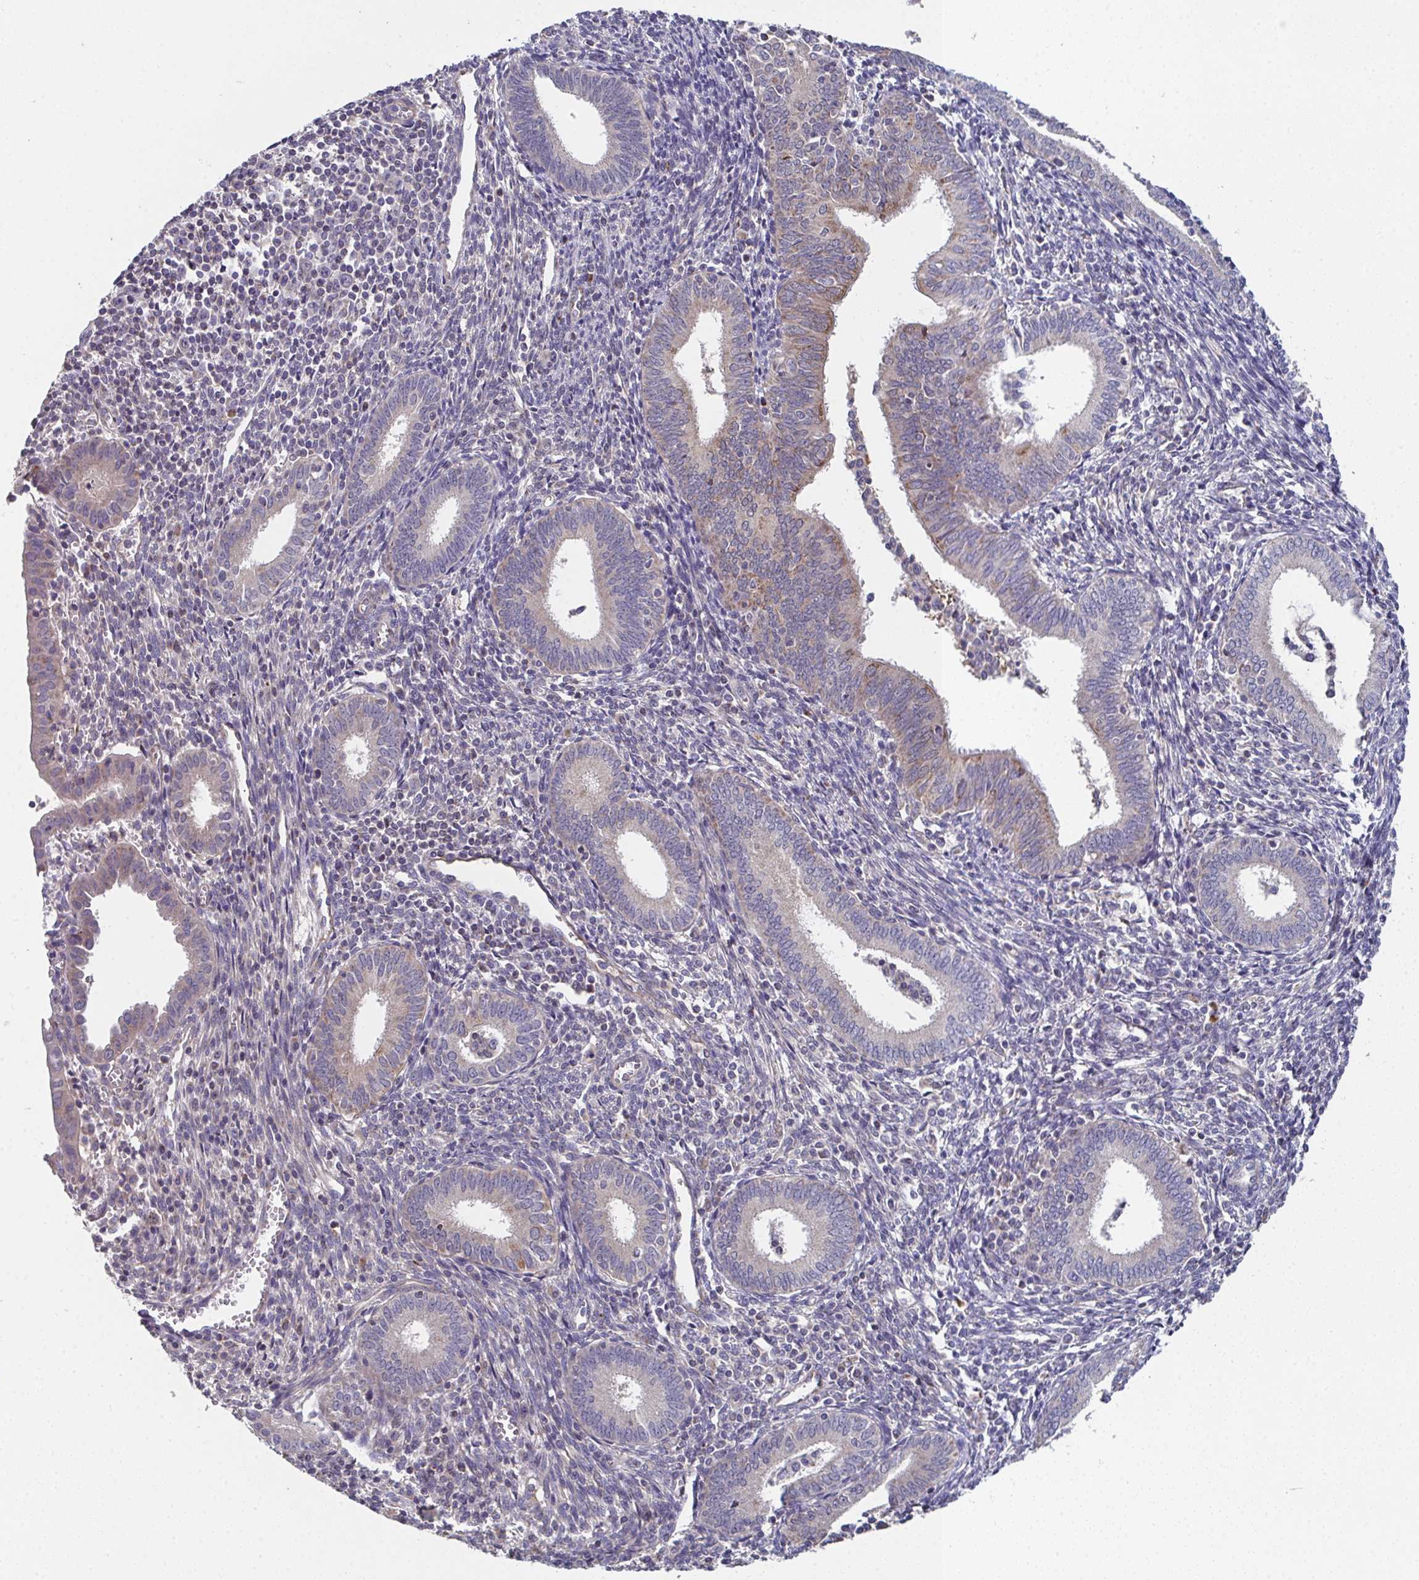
{"staining": {"intensity": "negative", "quantity": "none", "location": "none"}, "tissue": "endometrium", "cell_type": "Cells in endometrial stroma", "image_type": "normal", "snomed": [{"axis": "morphology", "description": "Normal tissue, NOS"}, {"axis": "topography", "description": "Endometrium"}], "caption": "This is a photomicrograph of IHC staining of normal endometrium, which shows no expression in cells in endometrial stroma.", "gene": "MT", "patient": {"sex": "female", "age": 41}}